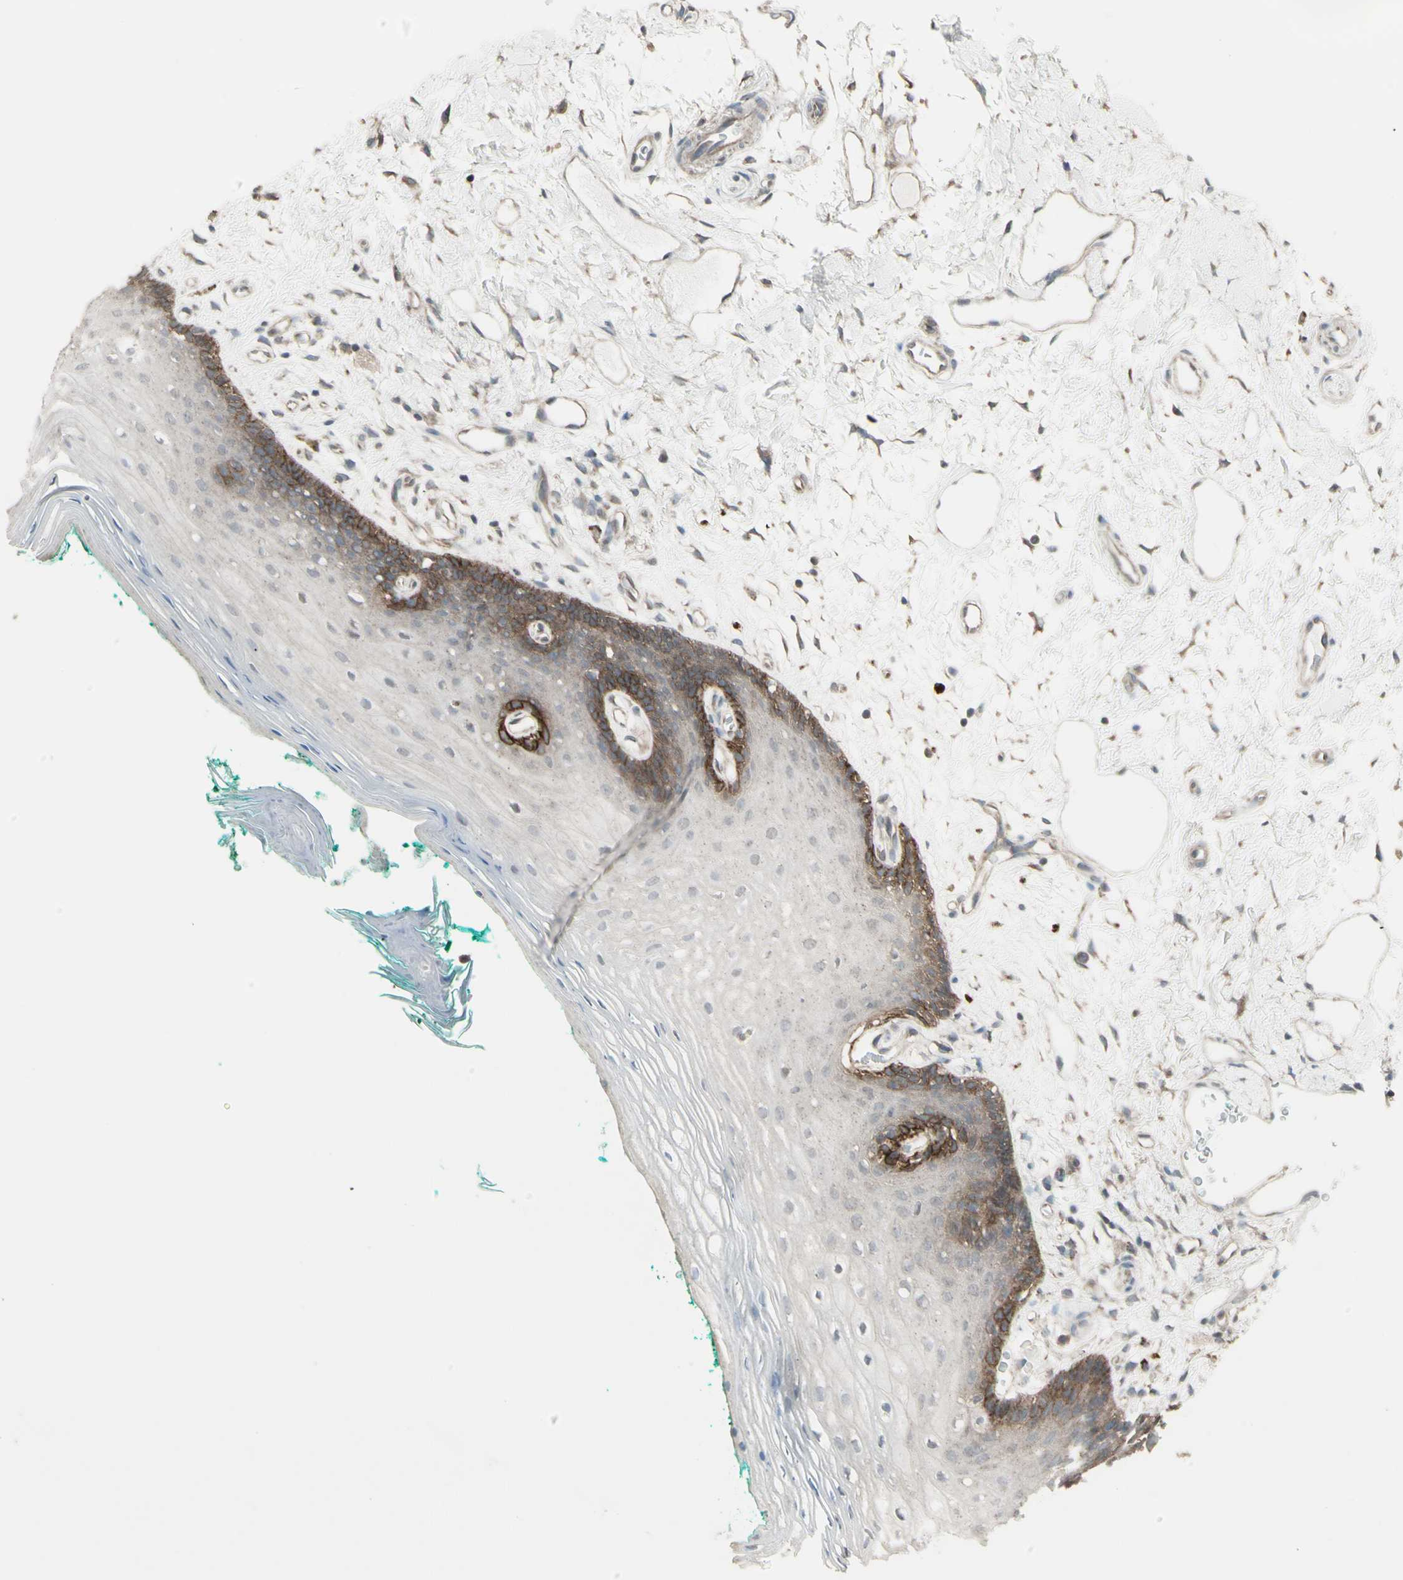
{"staining": {"intensity": "moderate", "quantity": "<25%", "location": "cytoplasmic/membranous"}, "tissue": "oral mucosa", "cell_type": "Squamous epithelial cells", "image_type": "normal", "snomed": [{"axis": "morphology", "description": "Normal tissue, NOS"}, {"axis": "topography", "description": "Skeletal muscle"}, {"axis": "topography", "description": "Oral tissue"}, {"axis": "topography", "description": "Peripheral nerve tissue"}], "caption": "Protein staining of unremarkable oral mucosa demonstrates moderate cytoplasmic/membranous expression in about <25% of squamous epithelial cells.", "gene": "ENSG00000285526", "patient": {"sex": "female", "age": 84}}